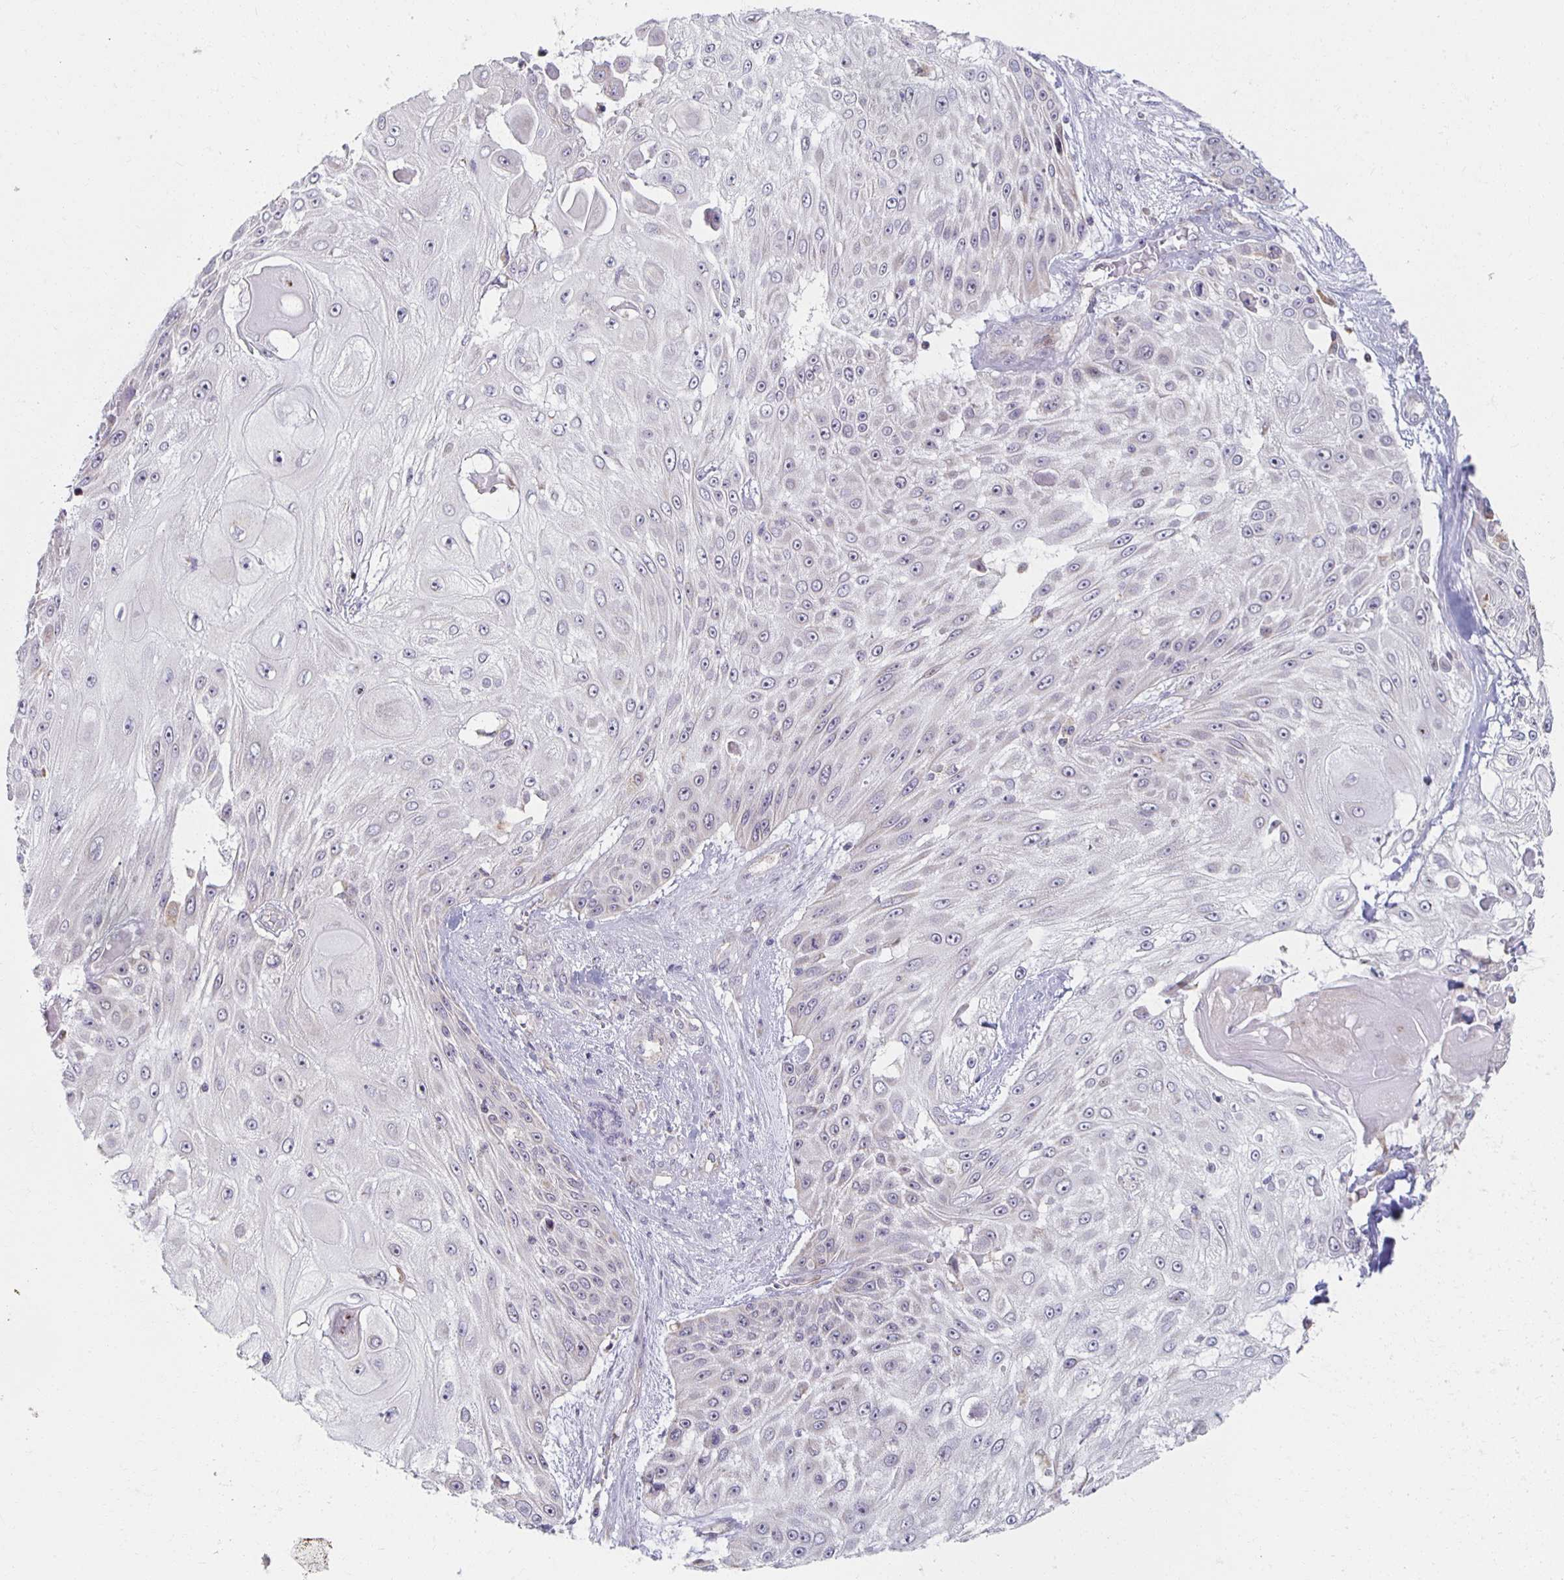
{"staining": {"intensity": "weak", "quantity": "25%-75%", "location": "nuclear"}, "tissue": "skin cancer", "cell_type": "Tumor cells", "image_type": "cancer", "snomed": [{"axis": "morphology", "description": "Squamous cell carcinoma, NOS"}, {"axis": "topography", "description": "Skin"}], "caption": "Squamous cell carcinoma (skin) stained with DAB (3,3'-diaminobenzidine) immunohistochemistry exhibits low levels of weak nuclear staining in about 25%-75% of tumor cells.", "gene": "HCFC1R1", "patient": {"sex": "female", "age": 86}}